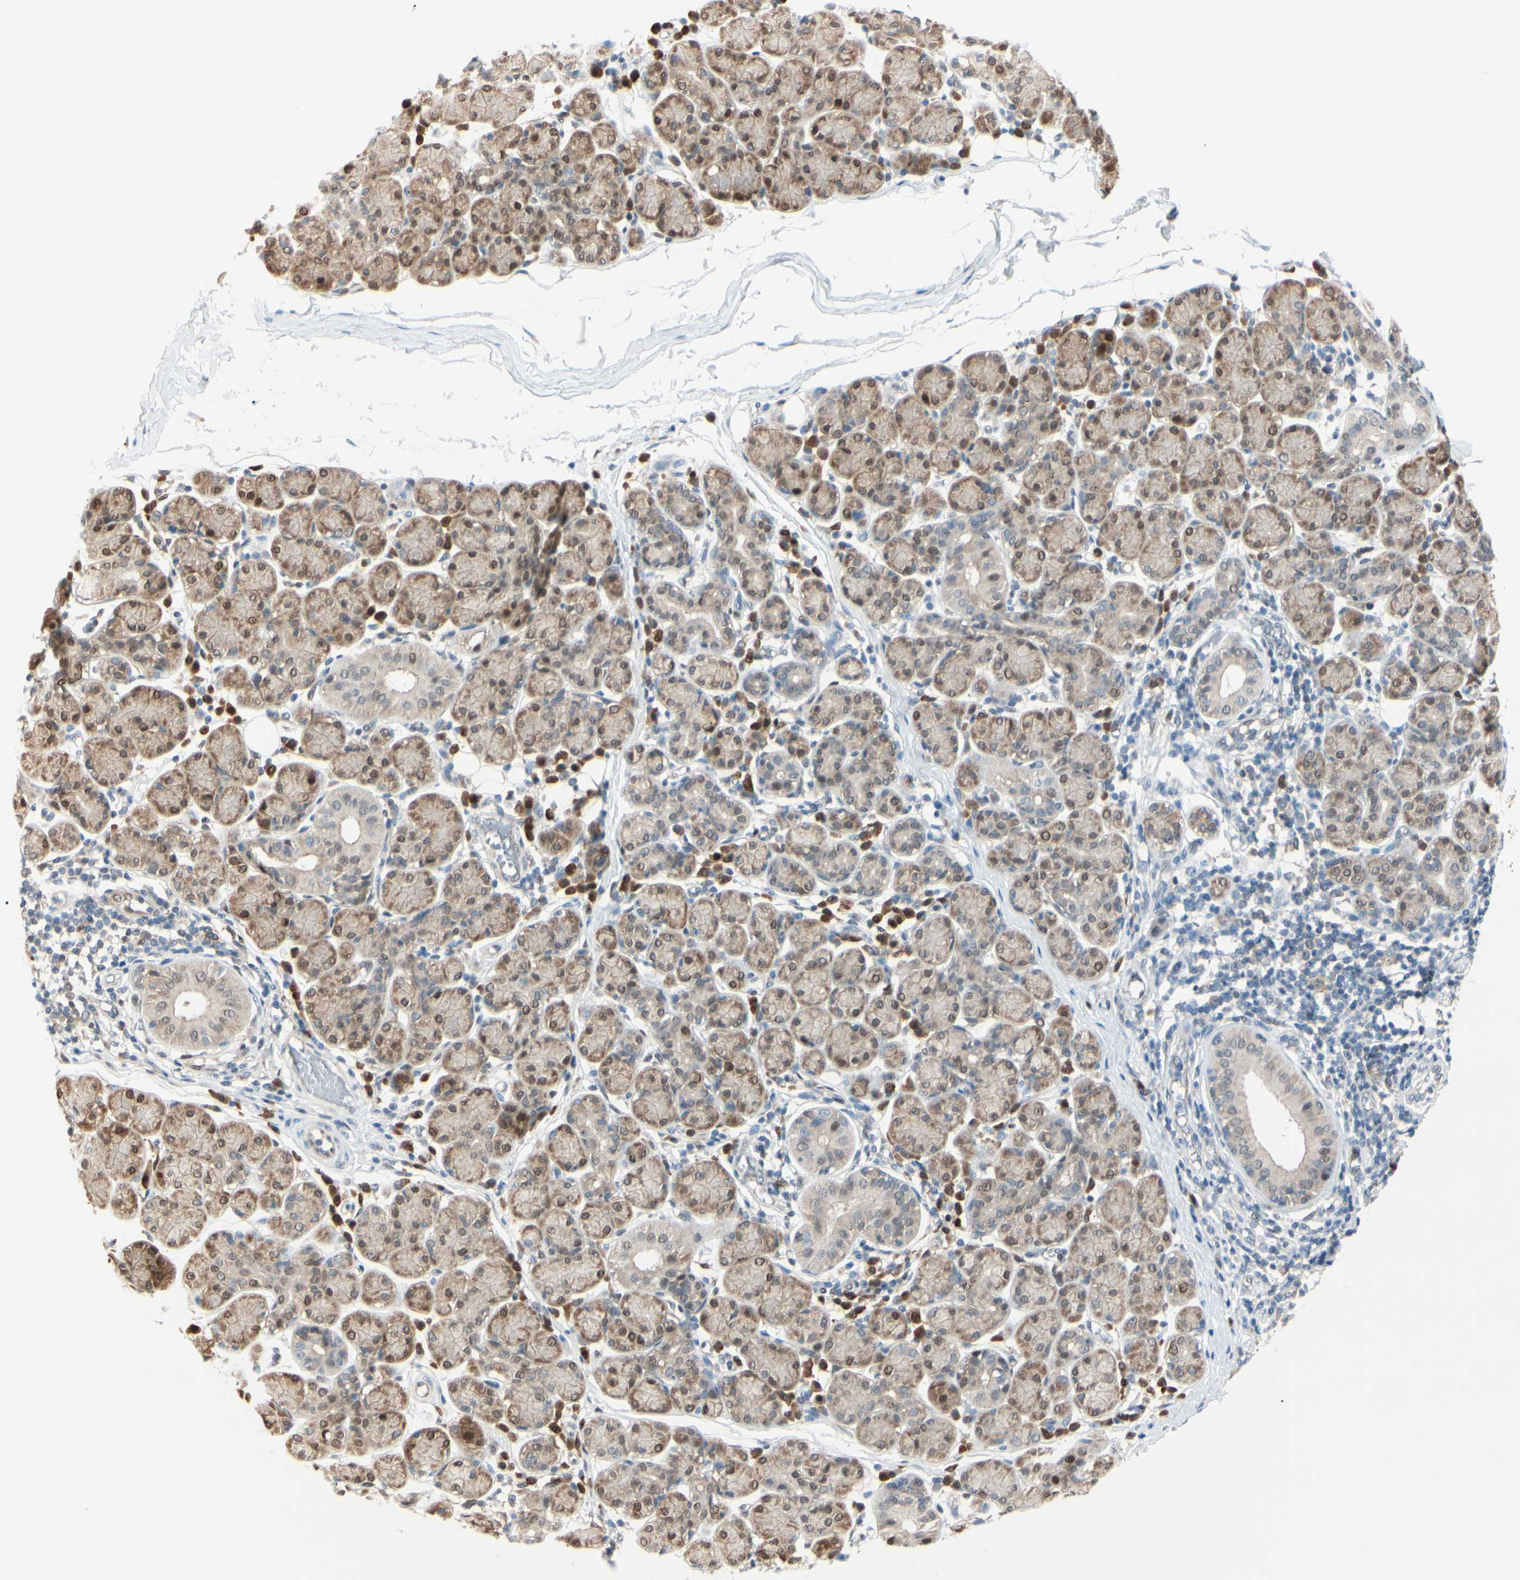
{"staining": {"intensity": "weak", "quantity": ">75%", "location": "cytoplasmic/membranous,nuclear"}, "tissue": "salivary gland", "cell_type": "Glandular cells", "image_type": "normal", "snomed": [{"axis": "morphology", "description": "Normal tissue, NOS"}, {"axis": "morphology", "description": "Inflammation, NOS"}, {"axis": "topography", "description": "Lymph node"}, {"axis": "topography", "description": "Salivary gland"}], "caption": "Glandular cells reveal low levels of weak cytoplasmic/membranous,nuclear staining in approximately >75% of cells in unremarkable salivary gland. The protein of interest is shown in brown color, while the nuclei are stained blue.", "gene": "PTTG1", "patient": {"sex": "male", "age": 3}}